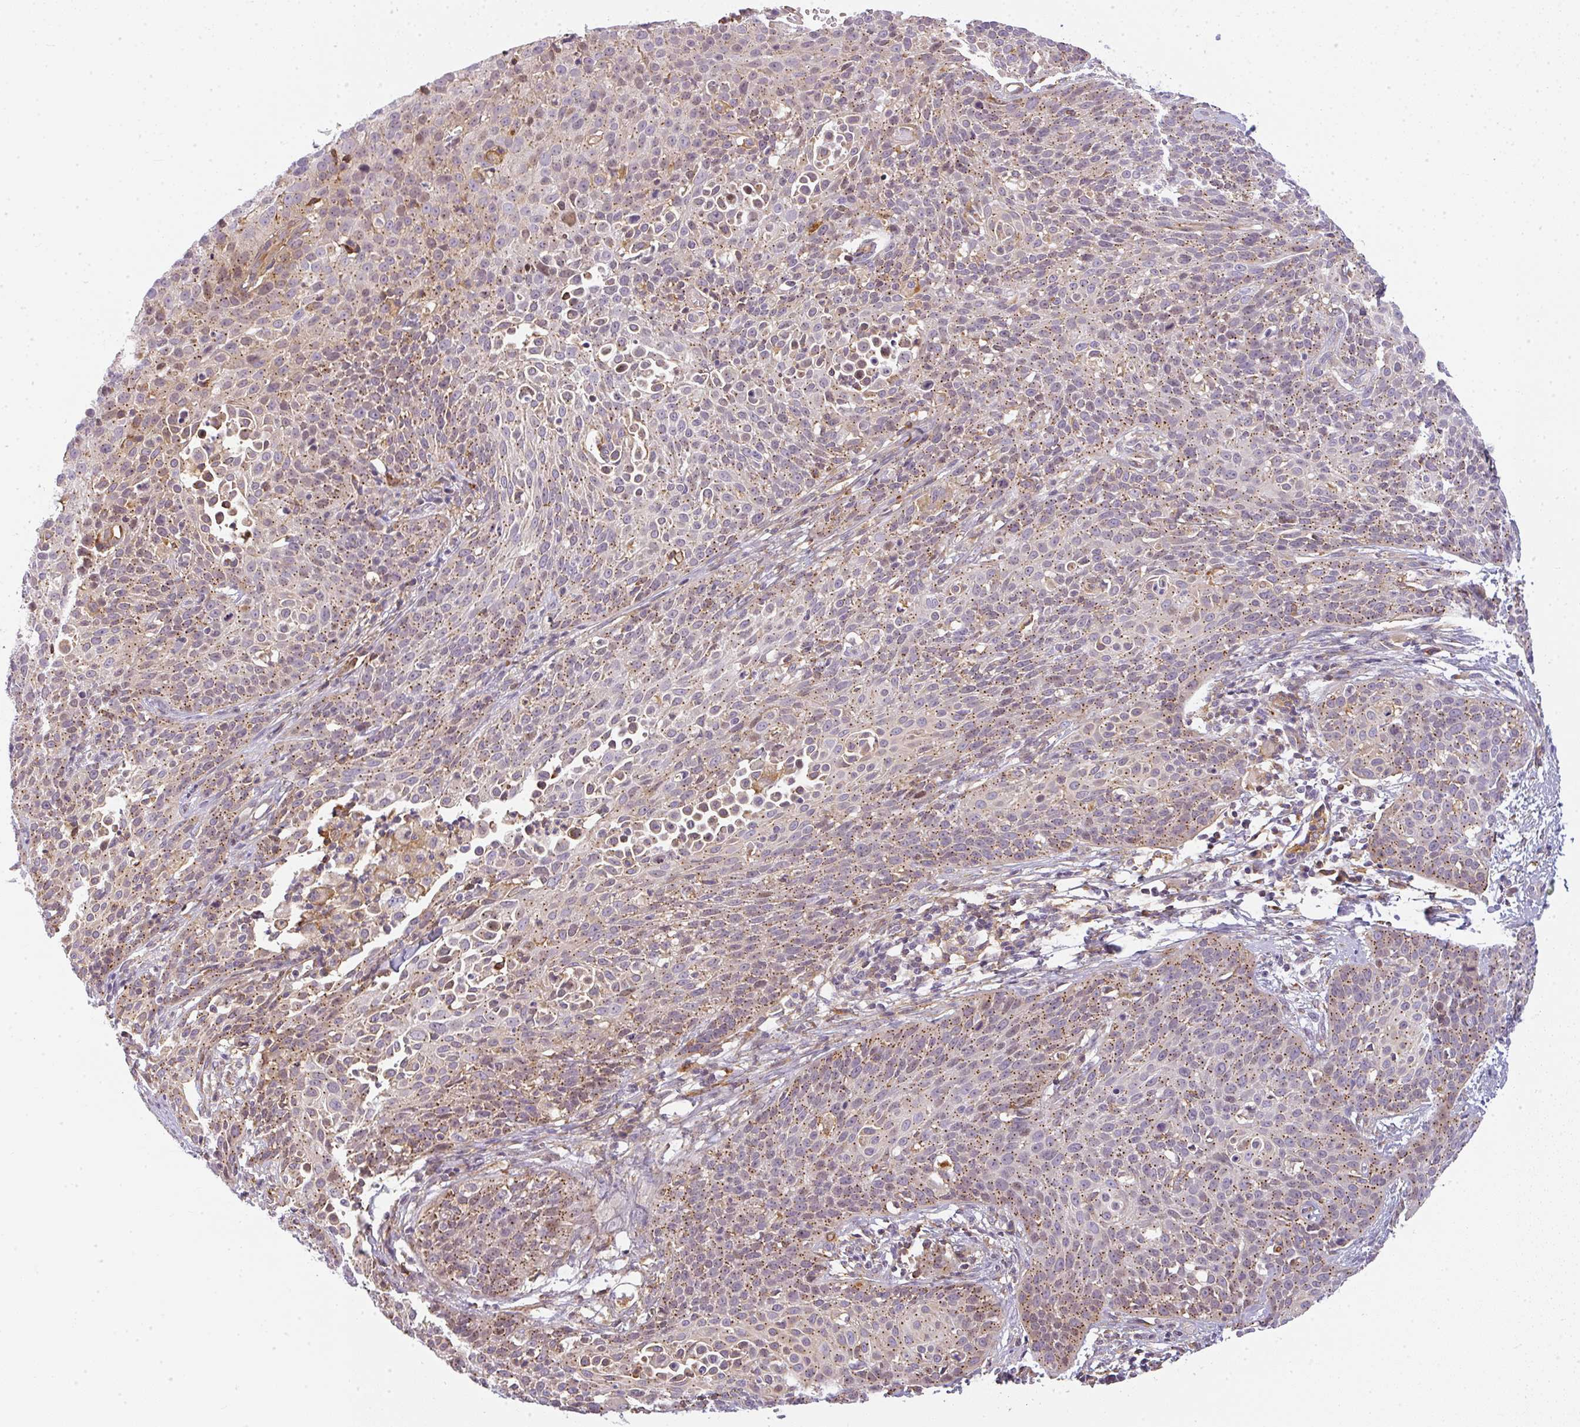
{"staining": {"intensity": "moderate", "quantity": ">75%", "location": "cytoplasmic/membranous"}, "tissue": "cervical cancer", "cell_type": "Tumor cells", "image_type": "cancer", "snomed": [{"axis": "morphology", "description": "Squamous cell carcinoma, NOS"}, {"axis": "topography", "description": "Cervix"}], "caption": "Brown immunohistochemical staining in cervical cancer (squamous cell carcinoma) exhibits moderate cytoplasmic/membranous staining in about >75% of tumor cells.", "gene": "SULF1", "patient": {"sex": "female", "age": 38}}